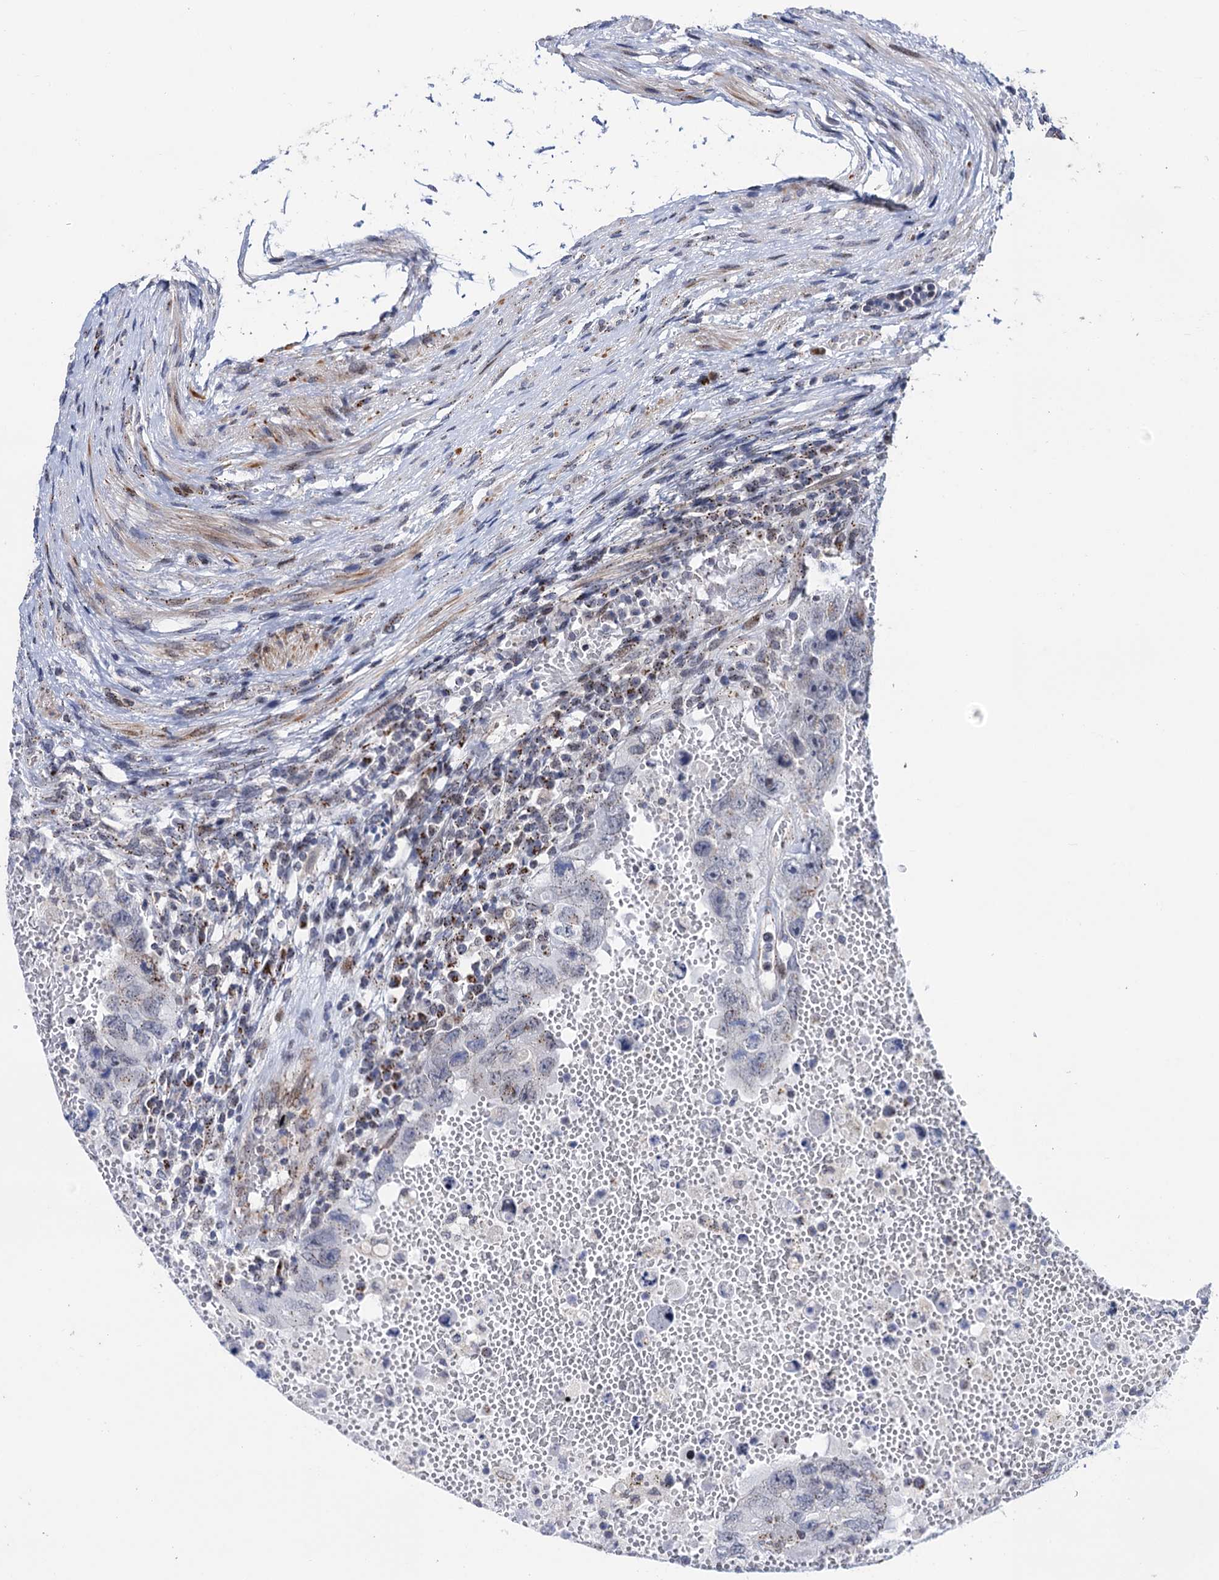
{"staining": {"intensity": "moderate", "quantity": "<25%", "location": "cytoplasmic/membranous"}, "tissue": "testis cancer", "cell_type": "Tumor cells", "image_type": "cancer", "snomed": [{"axis": "morphology", "description": "Carcinoma, Embryonal, NOS"}, {"axis": "topography", "description": "Testis"}], "caption": "A low amount of moderate cytoplasmic/membranous positivity is identified in approximately <25% of tumor cells in testis embryonal carcinoma tissue. Nuclei are stained in blue.", "gene": "THAP2", "patient": {"sex": "male", "age": 26}}